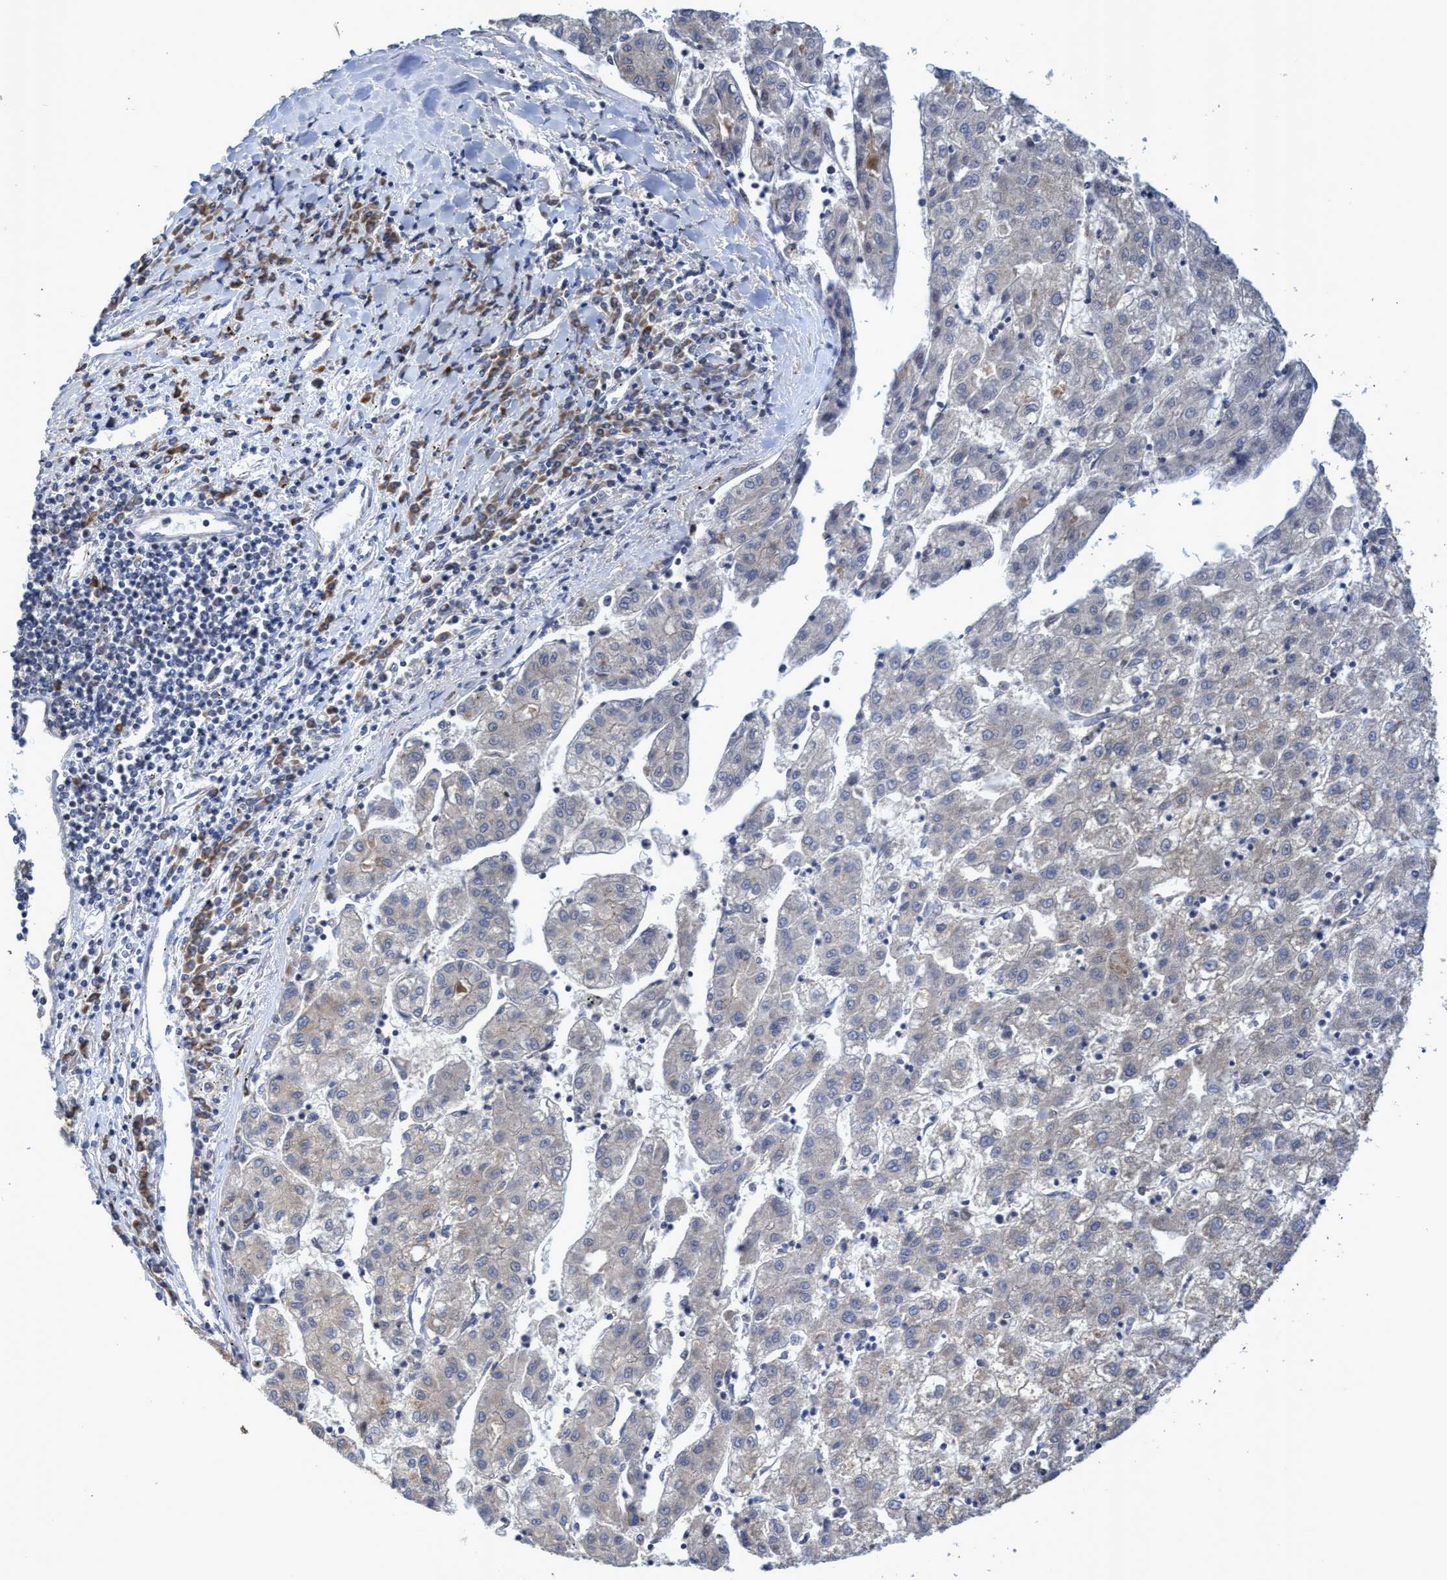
{"staining": {"intensity": "weak", "quantity": "<25%", "location": "cytoplasmic/membranous"}, "tissue": "liver cancer", "cell_type": "Tumor cells", "image_type": "cancer", "snomed": [{"axis": "morphology", "description": "Carcinoma, Hepatocellular, NOS"}, {"axis": "topography", "description": "Liver"}], "caption": "A high-resolution photomicrograph shows immunohistochemistry (IHC) staining of liver hepatocellular carcinoma, which shows no significant expression in tumor cells.", "gene": "NAT16", "patient": {"sex": "male", "age": 72}}